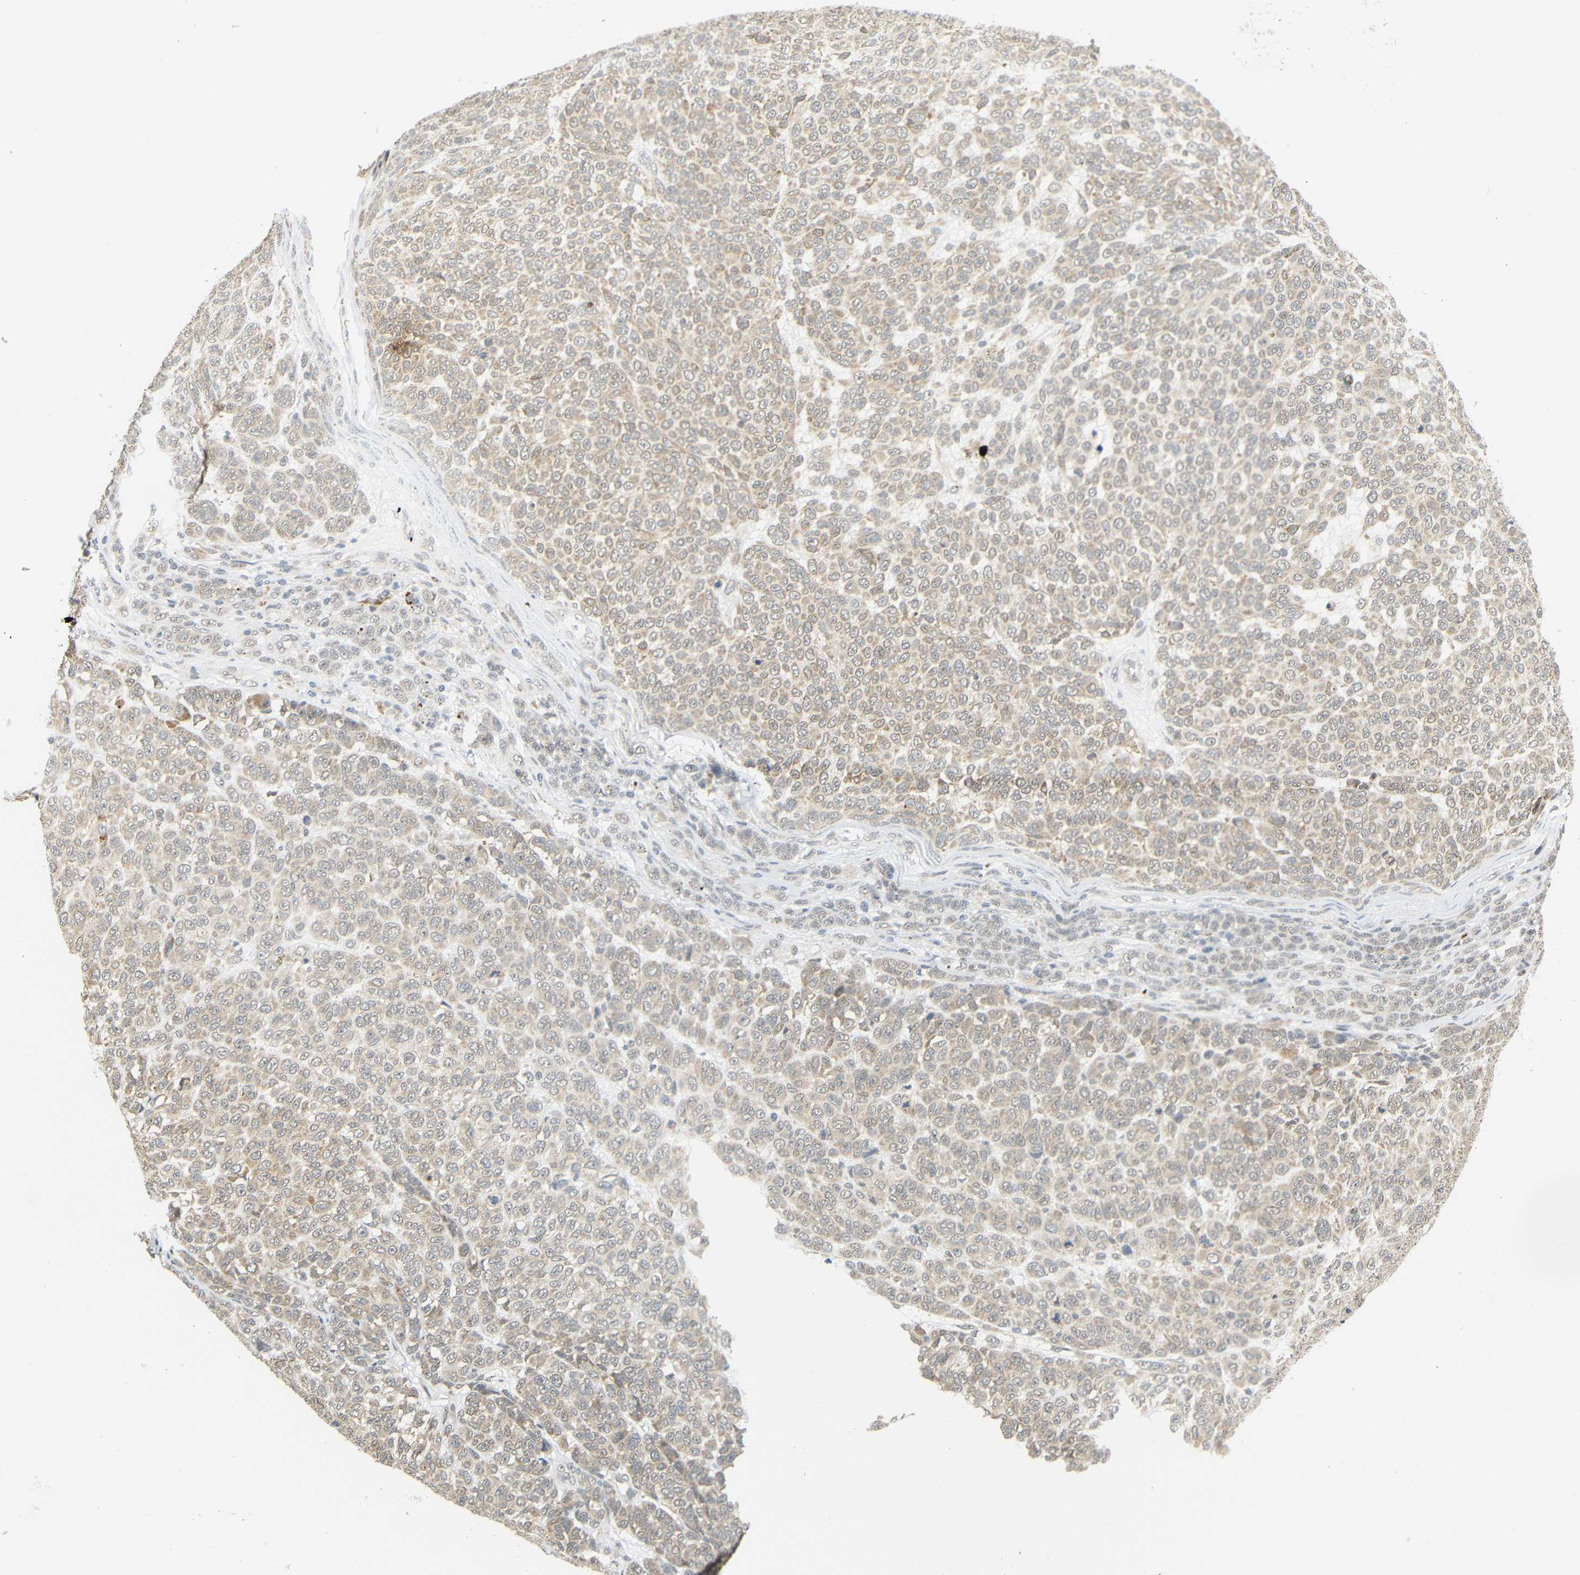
{"staining": {"intensity": "weak", "quantity": ">75%", "location": "cytoplasmic/membranous"}, "tissue": "melanoma", "cell_type": "Tumor cells", "image_type": "cancer", "snomed": [{"axis": "morphology", "description": "Malignant melanoma, NOS"}, {"axis": "topography", "description": "Skin"}], "caption": "Immunohistochemistry photomicrograph of melanoma stained for a protein (brown), which exhibits low levels of weak cytoplasmic/membranous expression in about >75% of tumor cells.", "gene": "GJA5", "patient": {"sex": "male", "age": 59}}